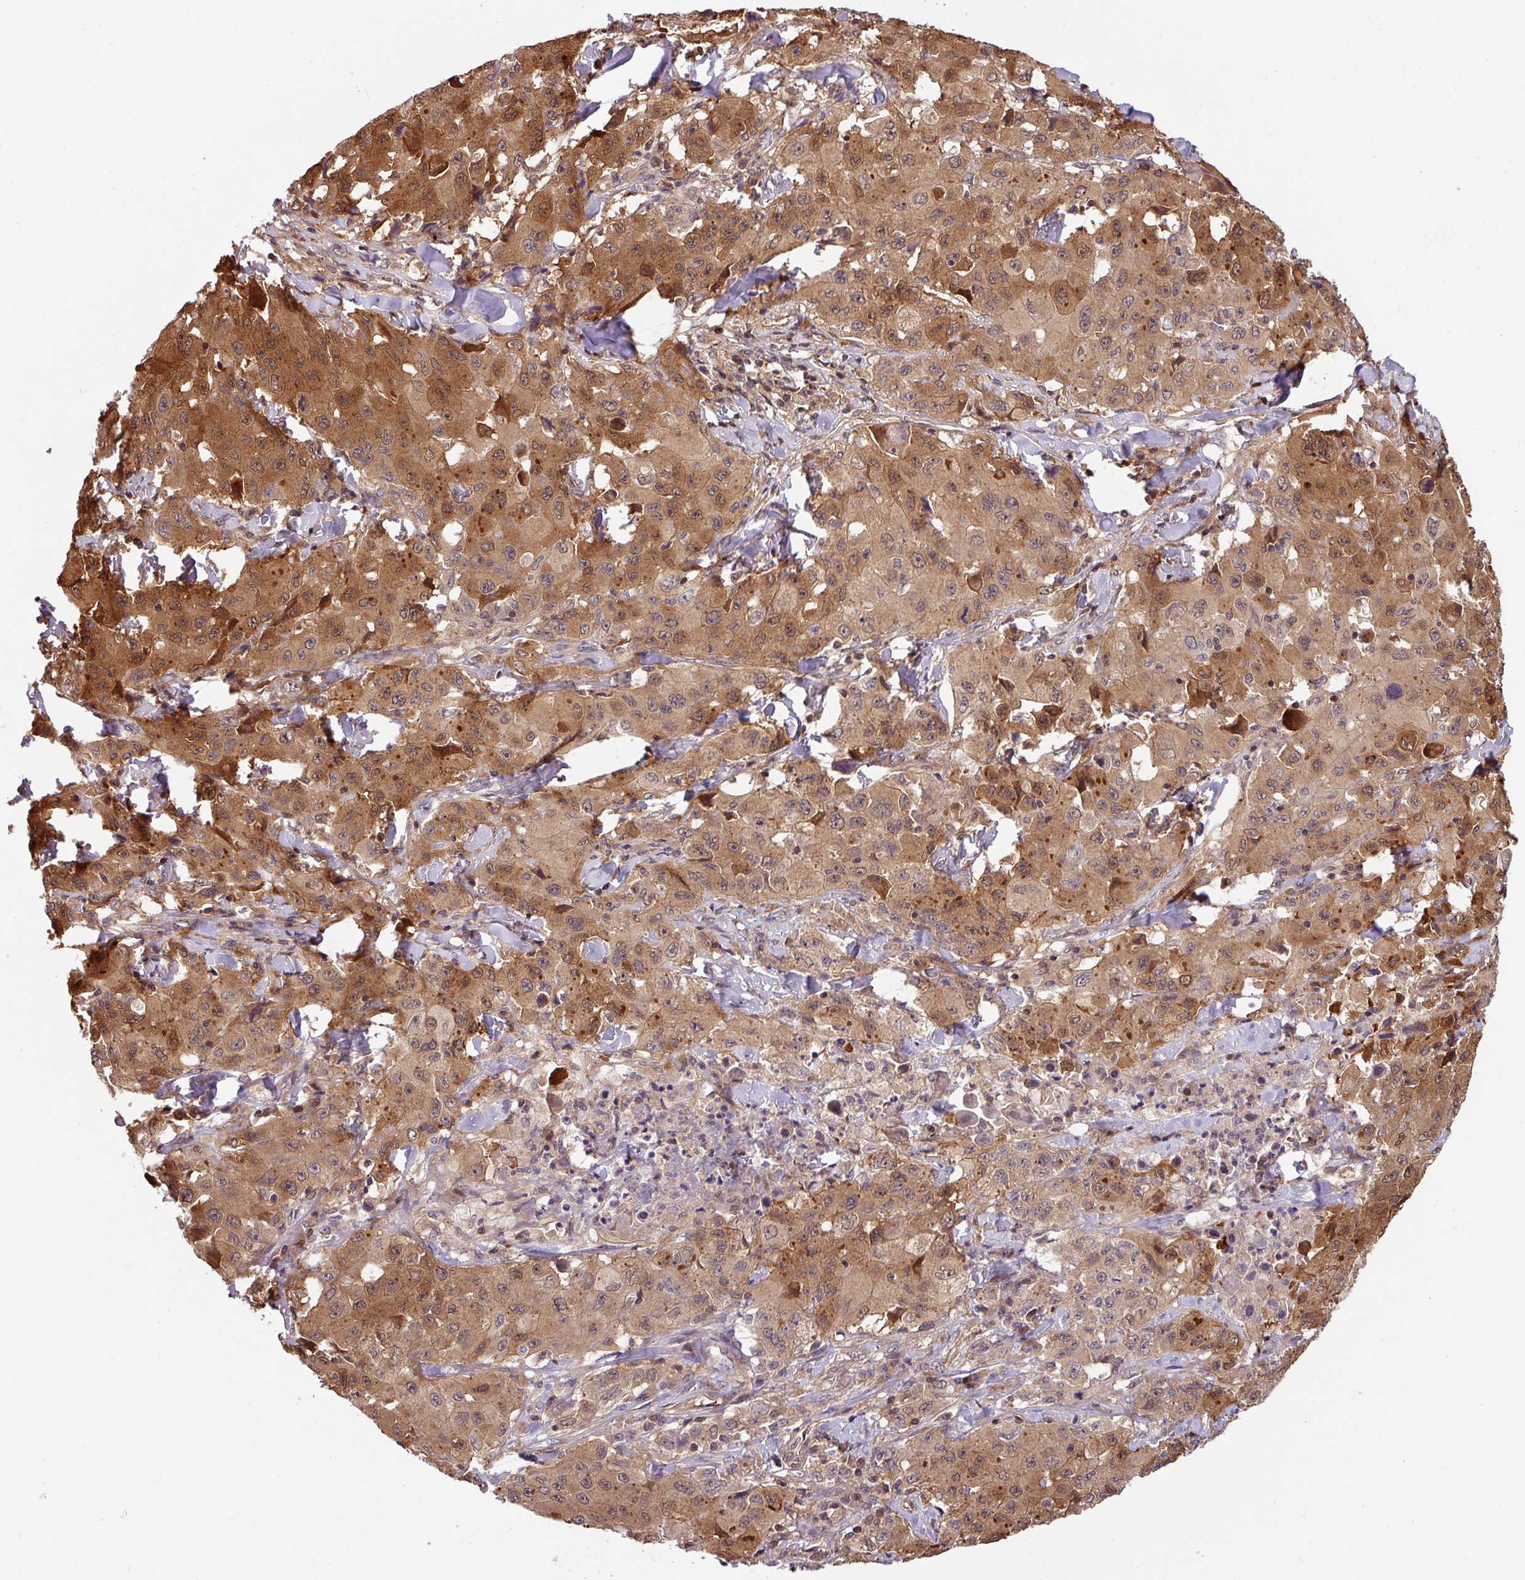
{"staining": {"intensity": "moderate", "quantity": ">75%", "location": "cytoplasmic/membranous"}, "tissue": "lung cancer", "cell_type": "Tumor cells", "image_type": "cancer", "snomed": [{"axis": "morphology", "description": "Squamous cell carcinoma, NOS"}, {"axis": "topography", "description": "Lung"}], "caption": "Immunohistochemistry (IHC) histopathology image of neoplastic tissue: human lung squamous cell carcinoma stained using IHC reveals medium levels of moderate protein expression localized specifically in the cytoplasmic/membranous of tumor cells, appearing as a cytoplasmic/membranous brown color.", "gene": "SHB", "patient": {"sex": "male", "age": 63}}